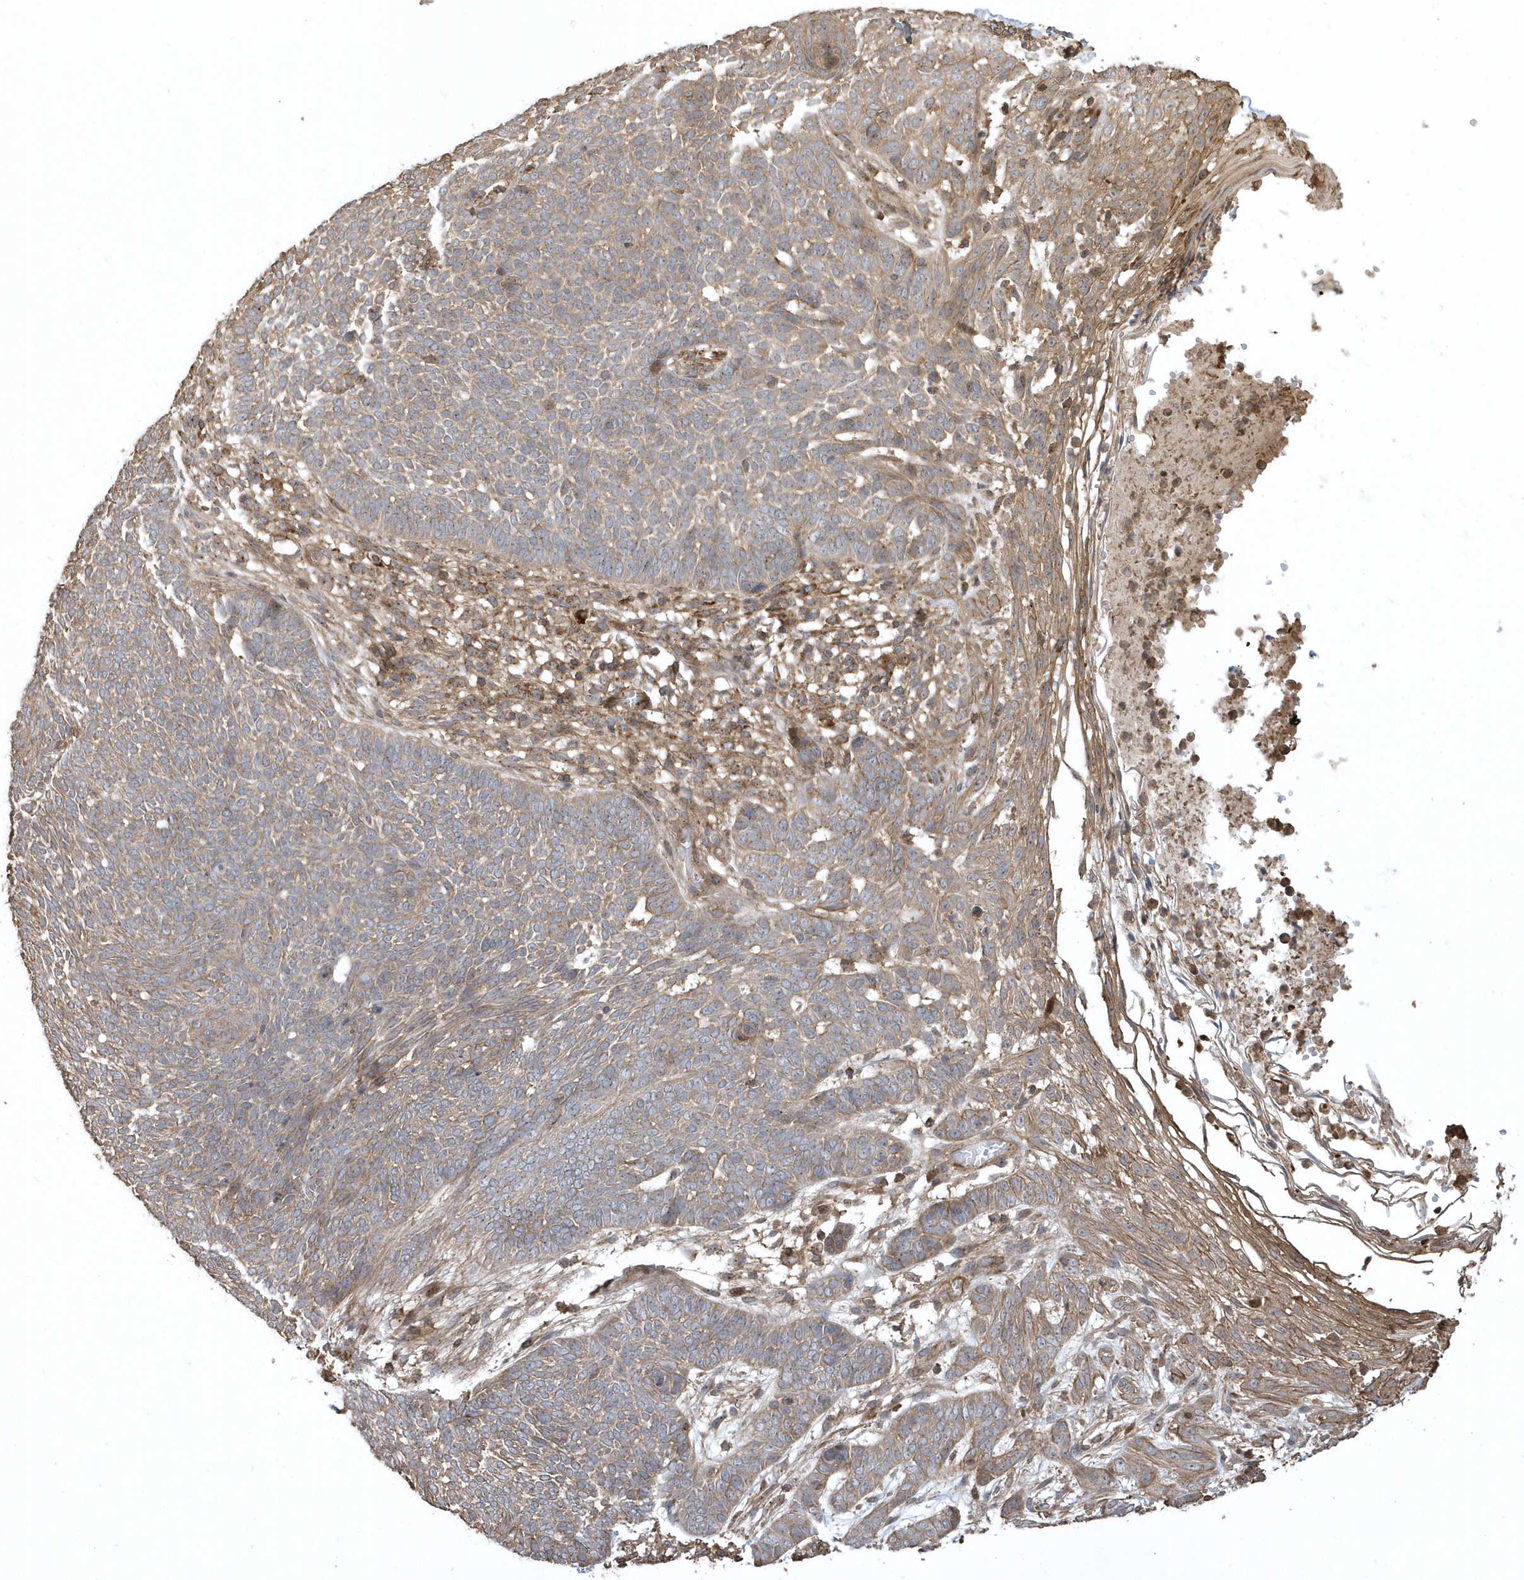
{"staining": {"intensity": "weak", "quantity": ">75%", "location": "cytoplasmic/membranous"}, "tissue": "skin cancer", "cell_type": "Tumor cells", "image_type": "cancer", "snomed": [{"axis": "morphology", "description": "Normal tissue, NOS"}, {"axis": "morphology", "description": "Basal cell carcinoma"}, {"axis": "topography", "description": "Skin"}], "caption": "An image of skin cancer (basal cell carcinoma) stained for a protein displays weak cytoplasmic/membranous brown staining in tumor cells.", "gene": "SENP8", "patient": {"sex": "male", "age": 64}}